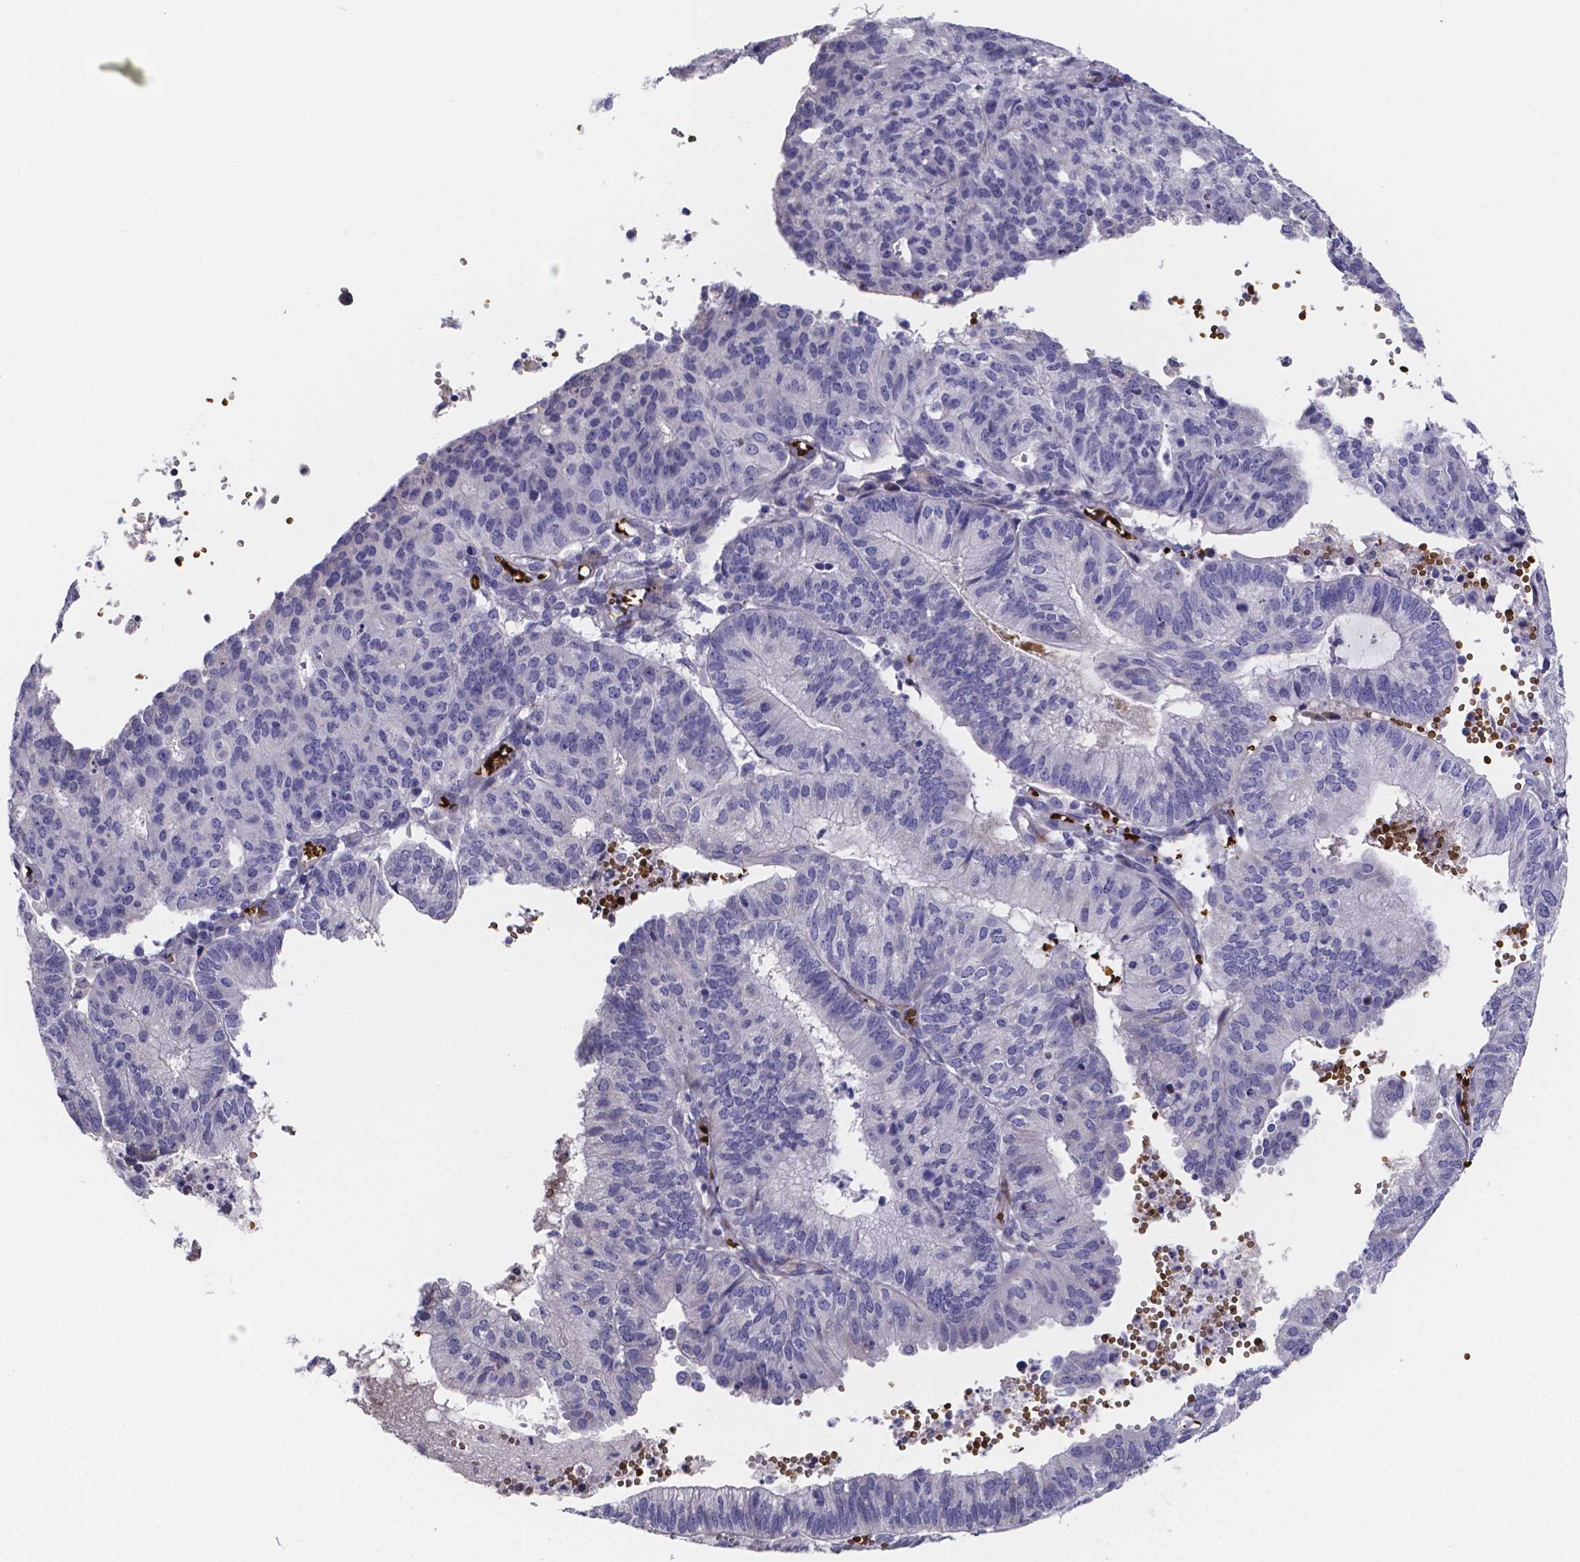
{"staining": {"intensity": "negative", "quantity": "none", "location": "none"}, "tissue": "endometrial cancer", "cell_type": "Tumor cells", "image_type": "cancer", "snomed": [{"axis": "morphology", "description": "Adenocarcinoma, NOS"}, {"axis": "topography", "description": "Endometrium"}], "caption": "Tumor cells show no significant protein positivity in endometrial cancer (adenocarcinoma).", "gene": "GABRA3", "patient": {"sex": "female", "age": 82}}